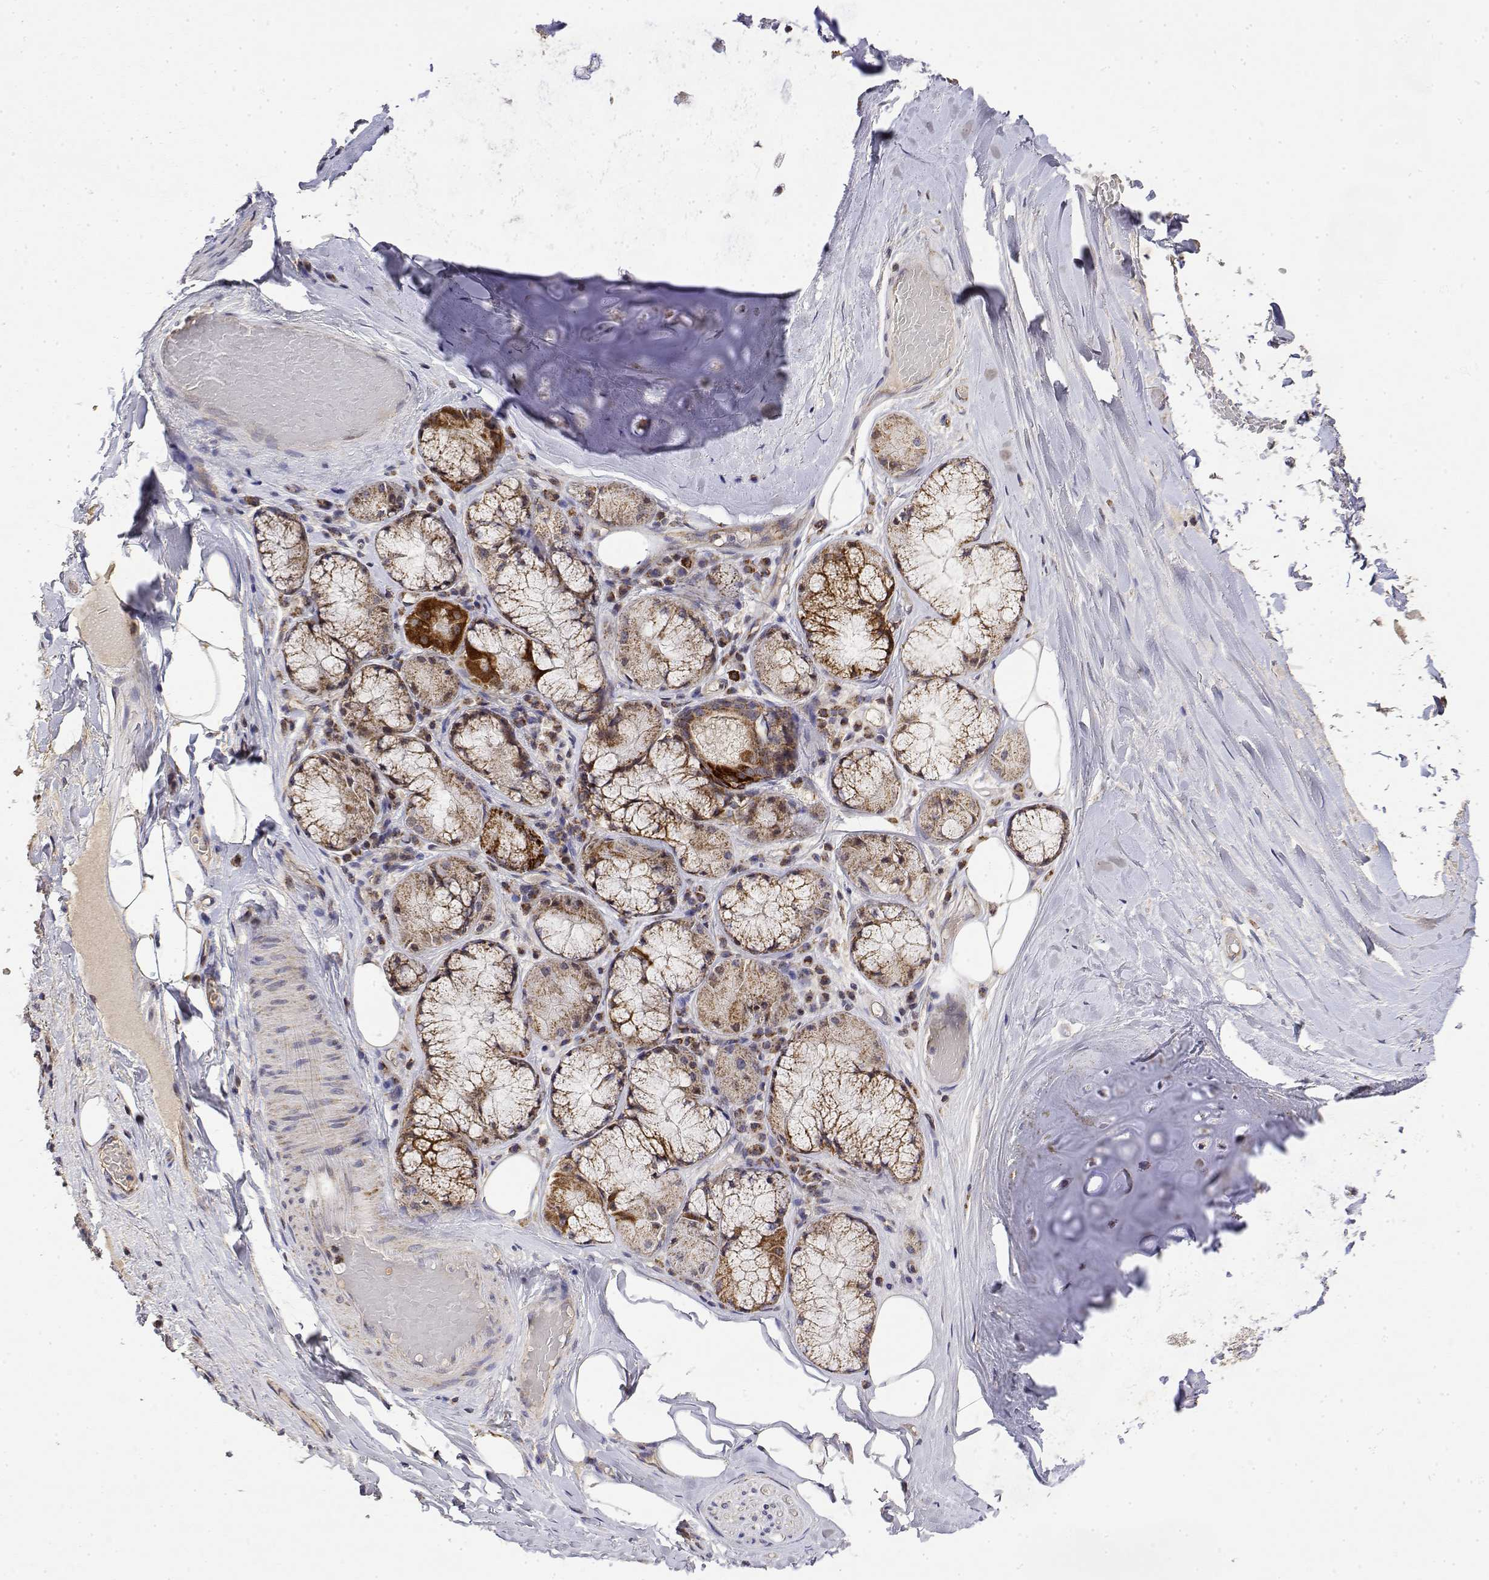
{"staining": {"intensity": "negative", "quantity": "none", "location": "none"}, "tissue": "adipose tissue", "cell_type": "Adipocytes", "image_type": "normal", "snomed": [{"axis": "morphology", "description": "Normal tissue, NOS"}, {"axis": "topography", "description": "Cartilage tissue"}, {"axis": "topography", "description": "Bronchus"}], "caption": "High power microscopy photomicrograph of an immunohistochemistry (IHC) histopathology image of normal adipose tissue, revealing no significant positivity in adipocytes. (DAB (3,3'-diaminobenzidine) immunohistochemistry (IHC) with hematoxylin counter stain).", "gene": "GADD45GIP1", "patient": {"sex": "male", "age": 64}}